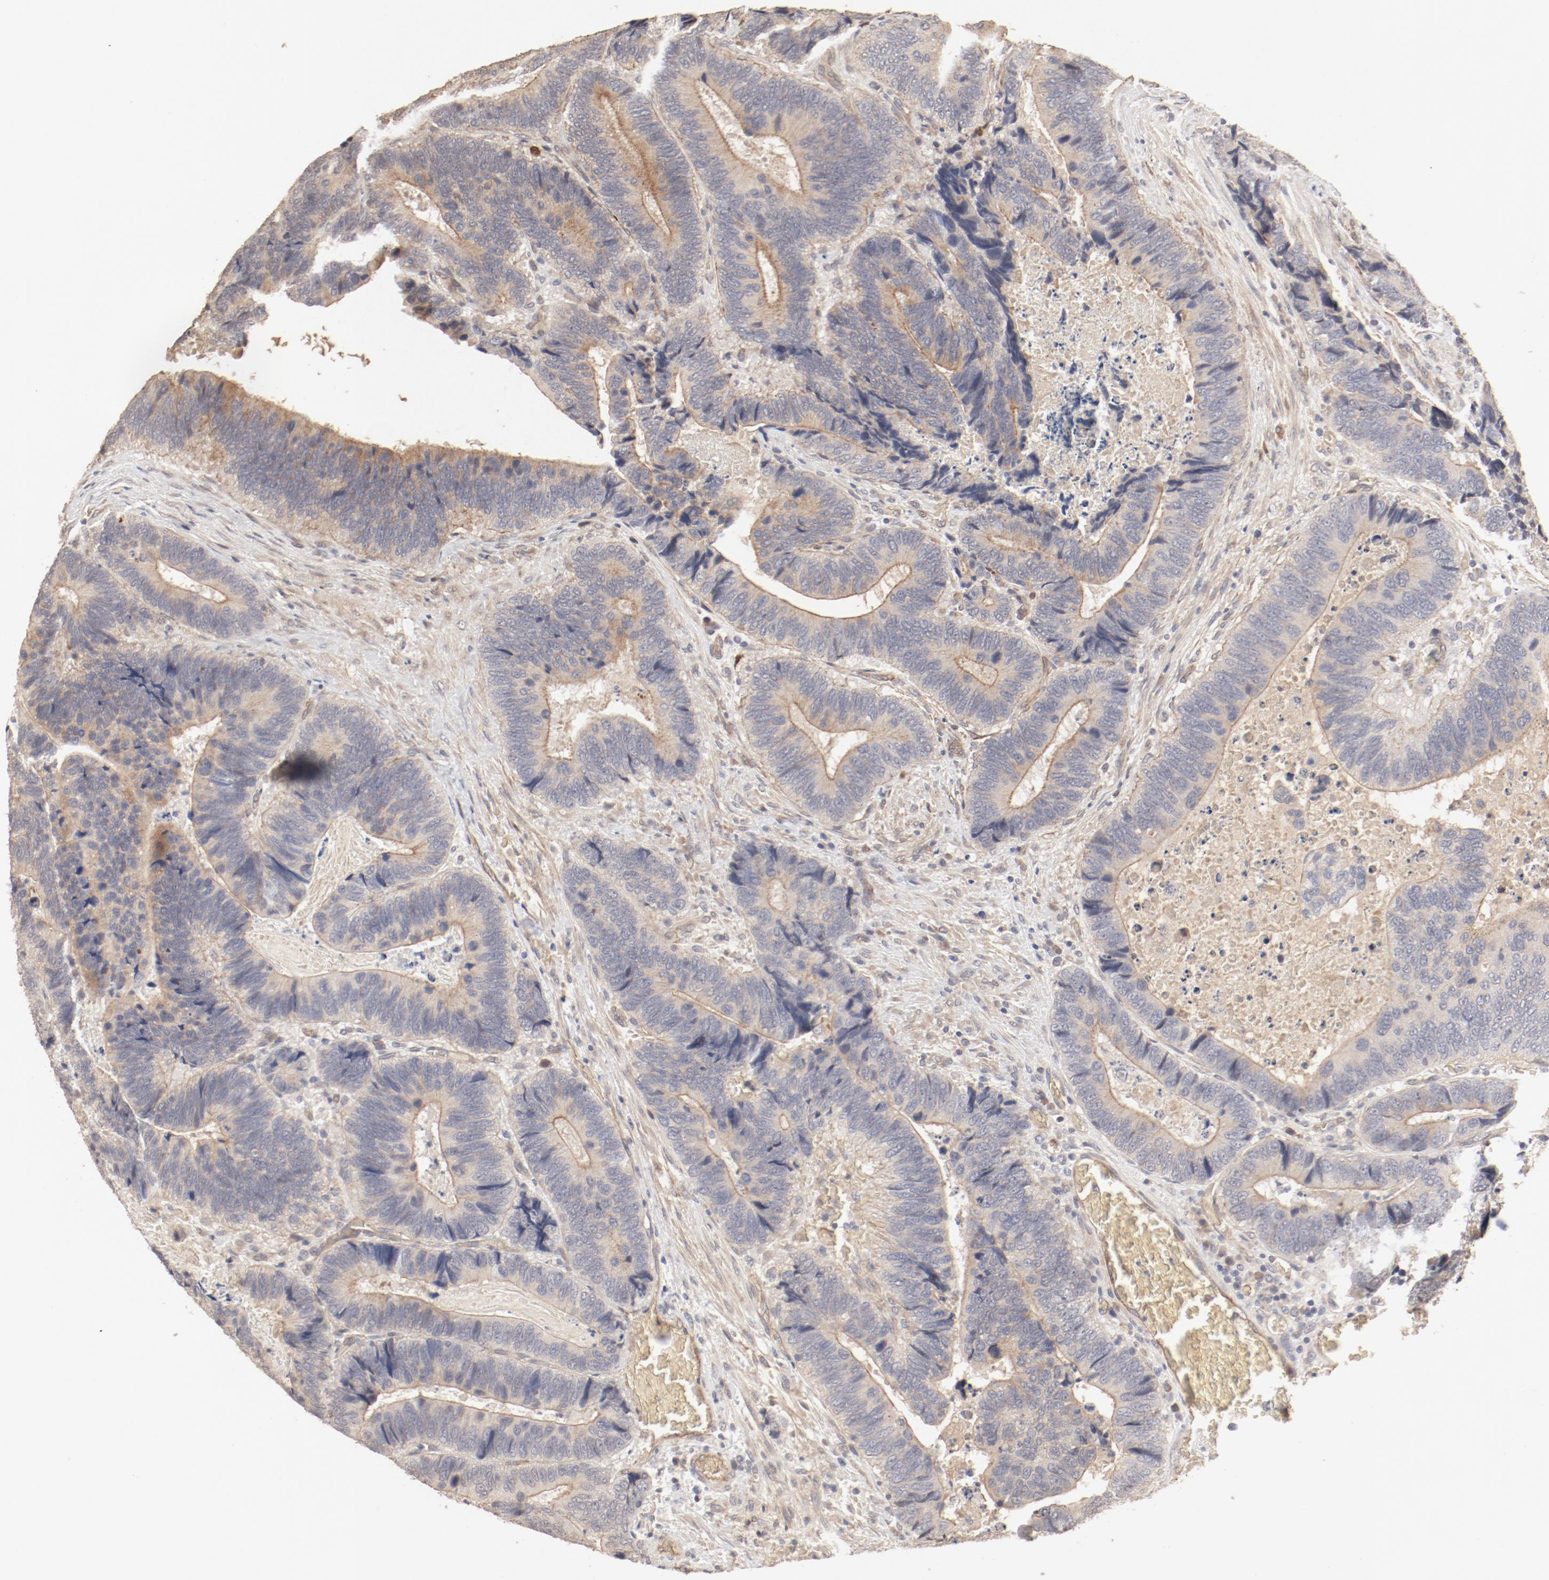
{"staining": {"intensity": "moderate", "quantity": ">75%", "location": "cytoplasmic/membranous"}, "tissue": "colorectal cancer", "cell_type": "Tumor cells", "image_type": "cancer", "snomed": [{"axis": "morphology", "description": "Adenocarcinoma, NOS"}, {"axis": "topography", "description": "Colon"}], "caption": "The micrograph shows a brown stain indicating the presence of a protein in the cytoplasmic/membranous of tumor cells in colorectal cancer (adenocarcinoma). (IHC, brightfield microscopy, high magnification).", "gene": "IL3RA", "patient": {"sex": "male", "age": 72}}